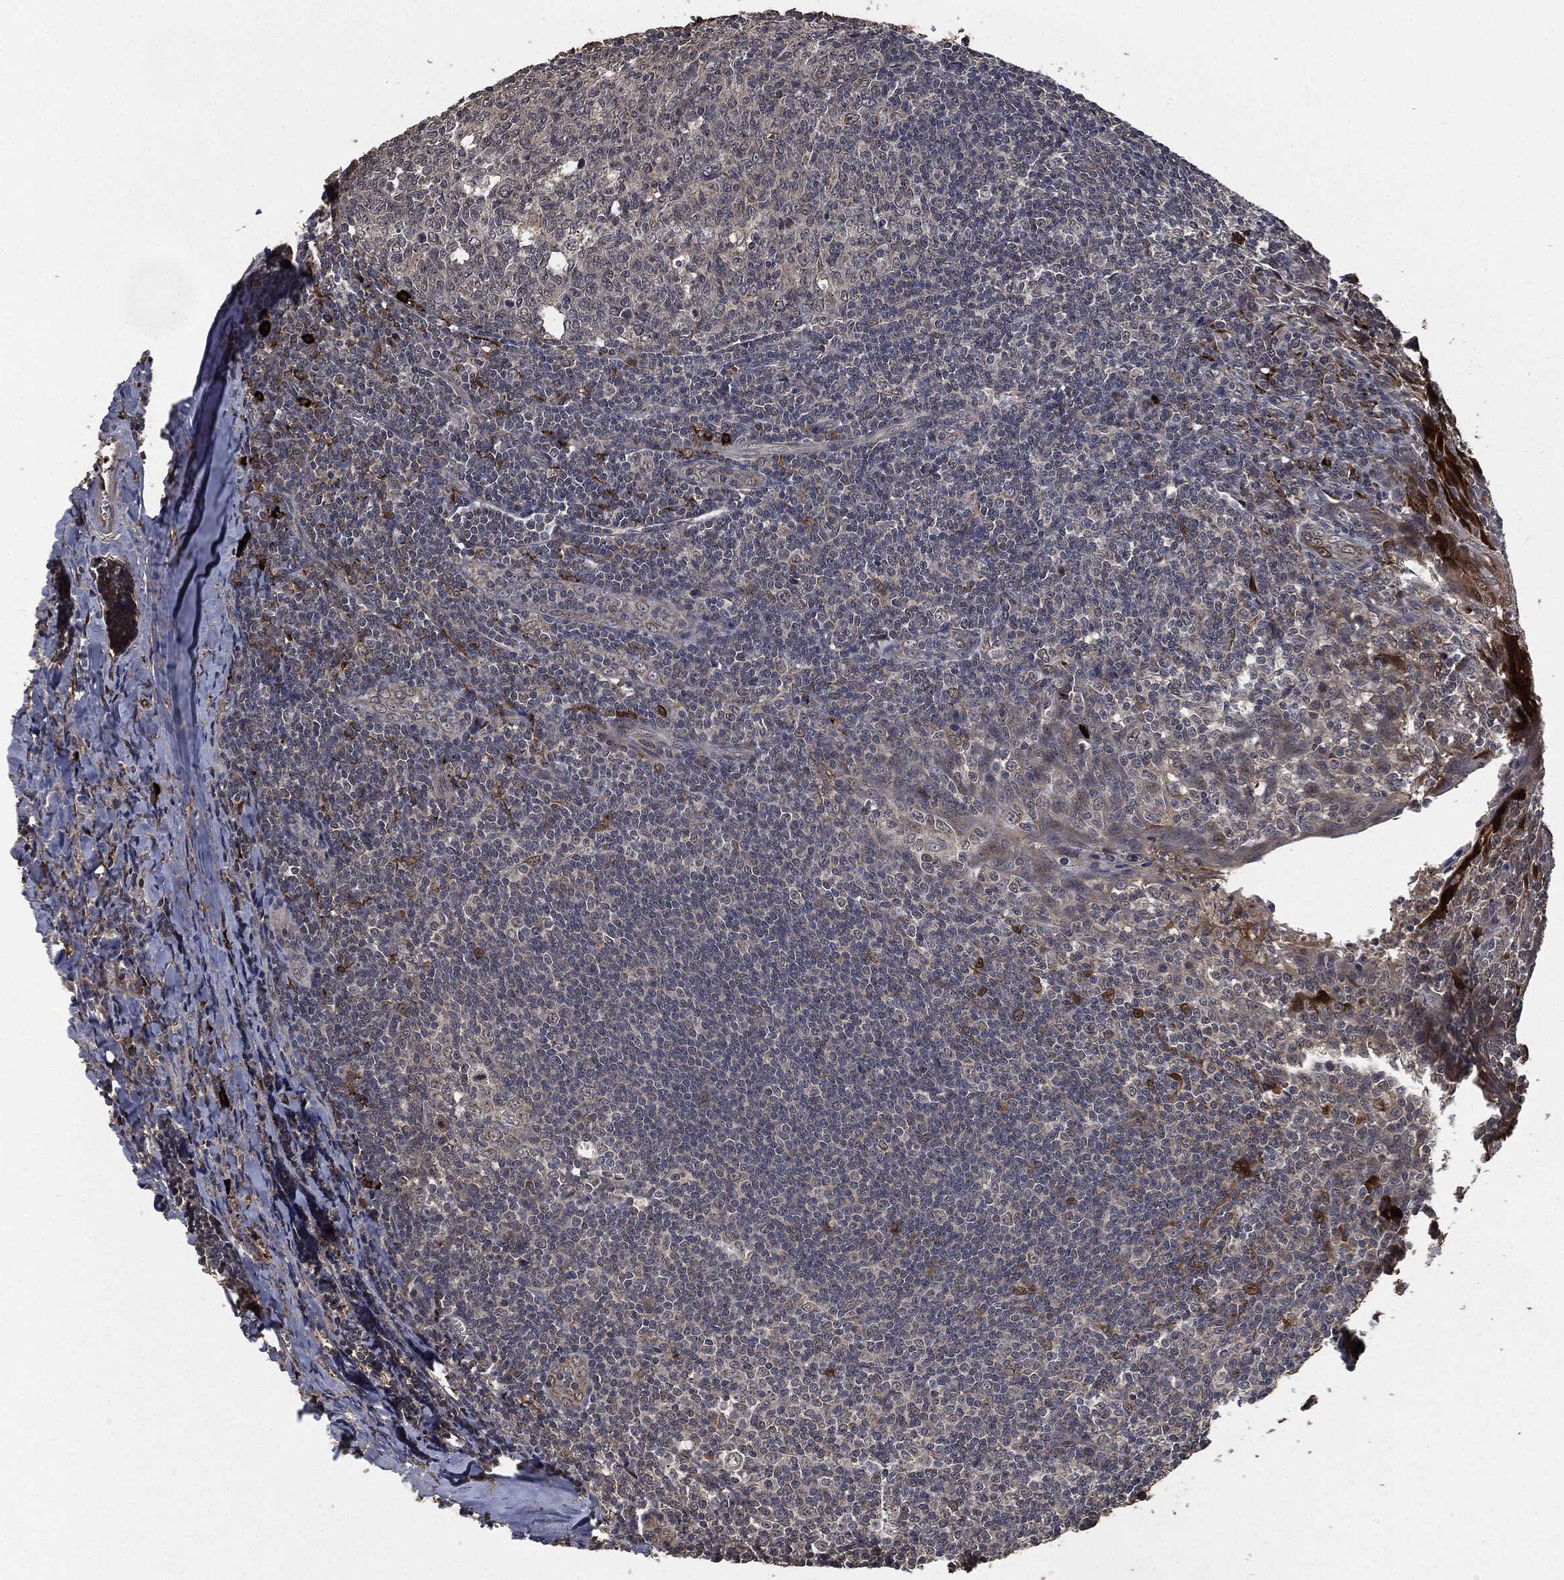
{"staining": {"intensity": "negative", "quantity": "none", "location": "none"}, "tissue": "tonsil", "cell_type": "Germinal center cells", "image_type": "normal", "snomed": [{"axis": "morphology", "description": "Normal tissue, NOS"}, {"axis": "topography", "description": "Tonsil"}], "caption": "High power microscopy image of an immunohistochemistry (IHC) photomicrograph of normal tonsil, revealing no significant positivity in germinal center cells.", "gene": "CRABP2", "patient": {"sex": "male", "age": 20}}